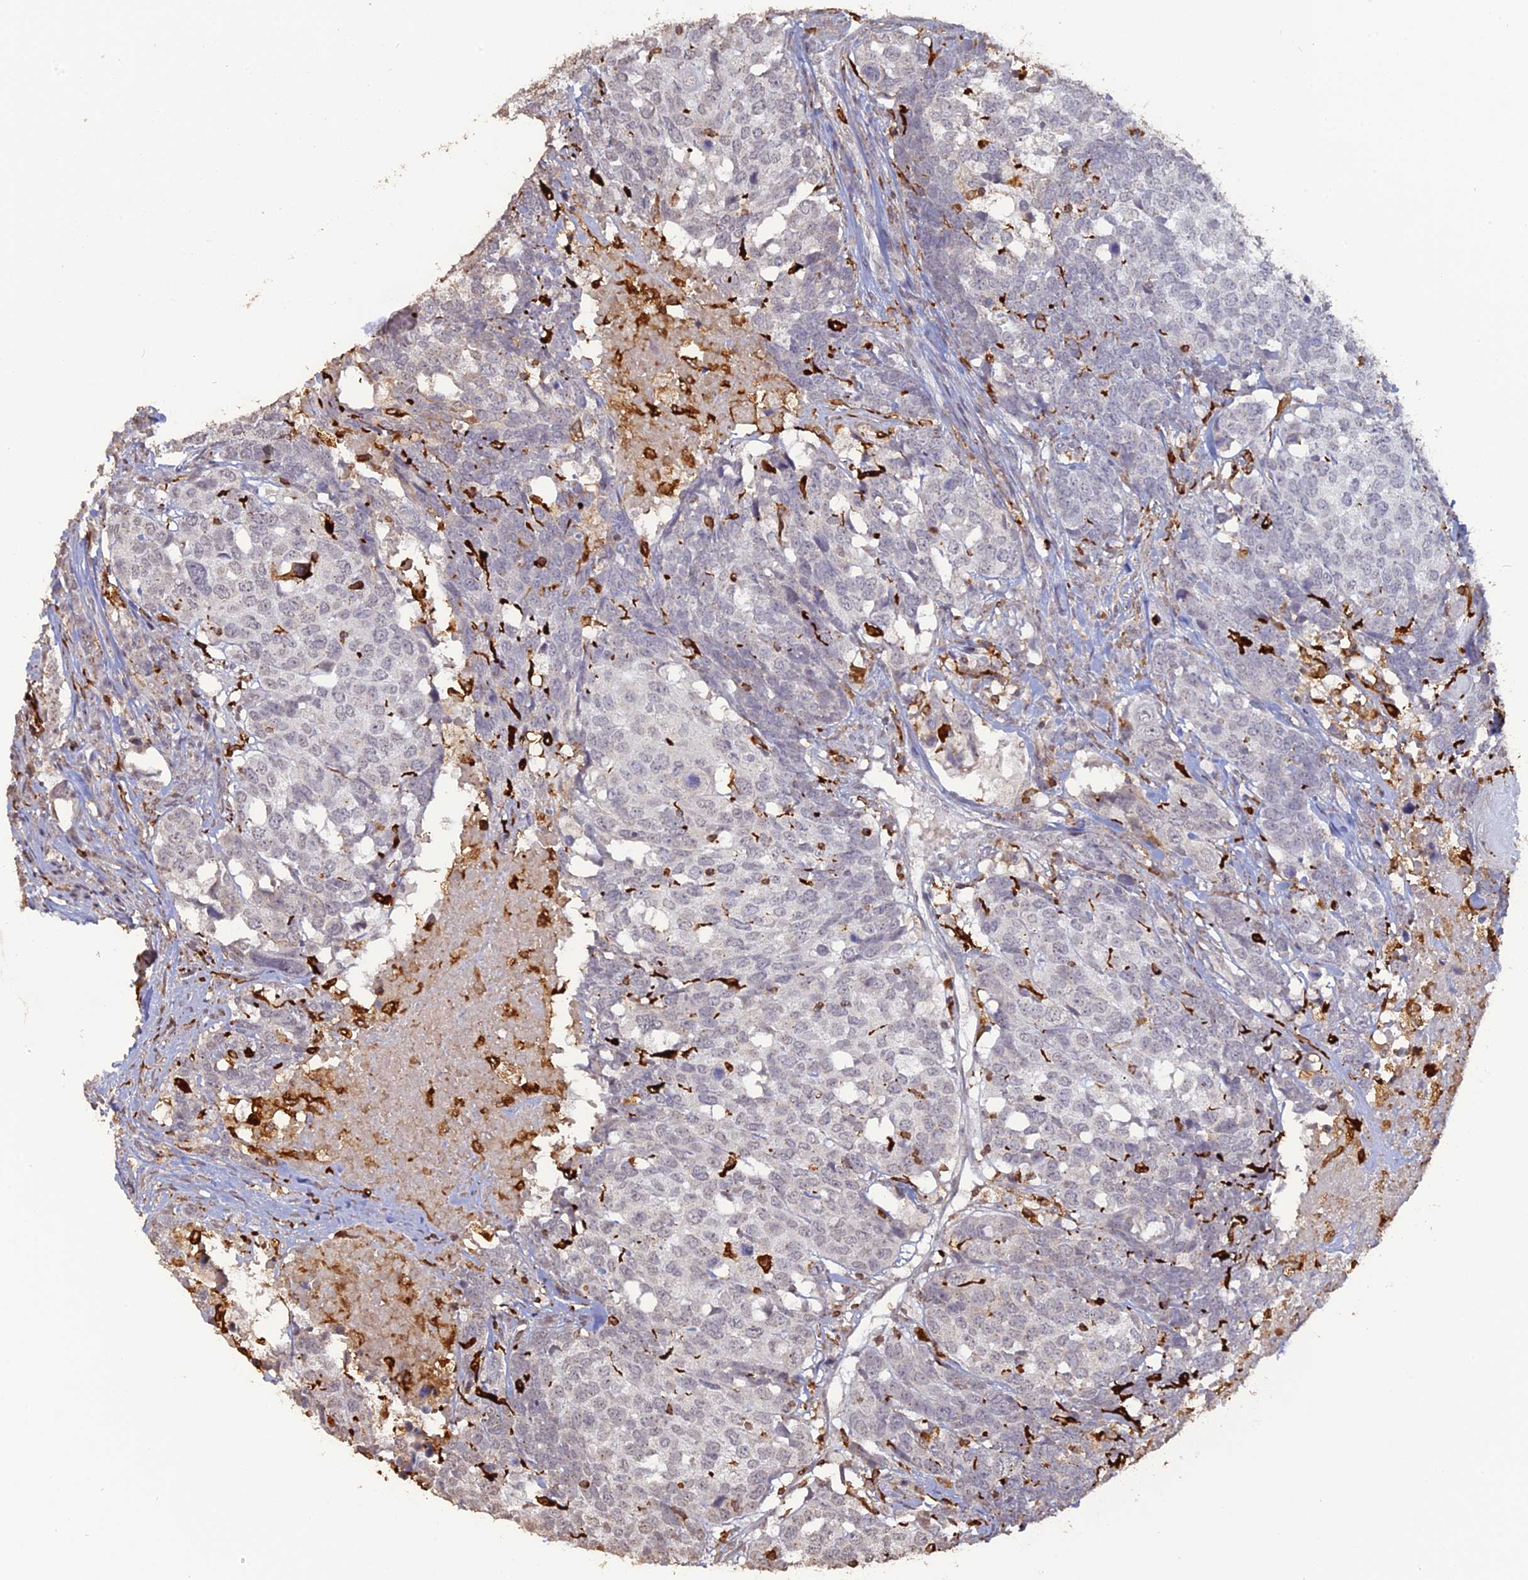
{"staining": {"intensity": "negative", "quantity": "none", "location": "none"}, "tissue": "head and neck cancer", "cell_type": "Tumor cells", "image_type": "cancer", "snomed": [{"axis": "morphology", "description": "Squamous cell carcinoma, NOS"}, {"axis": "topography", "description": "Head-Neck"}], "caption": "High magnification brightfield microscopy of head and neck cancer (squamous cell carcinoma) stained with DAB (3,3'-diaminobenzidine) (brown) and counterstained with hematoxylin (blue): tumor cells show no significant staining.", "gene": "APOBR", "patient": {"sex": "male", "age": 66}}